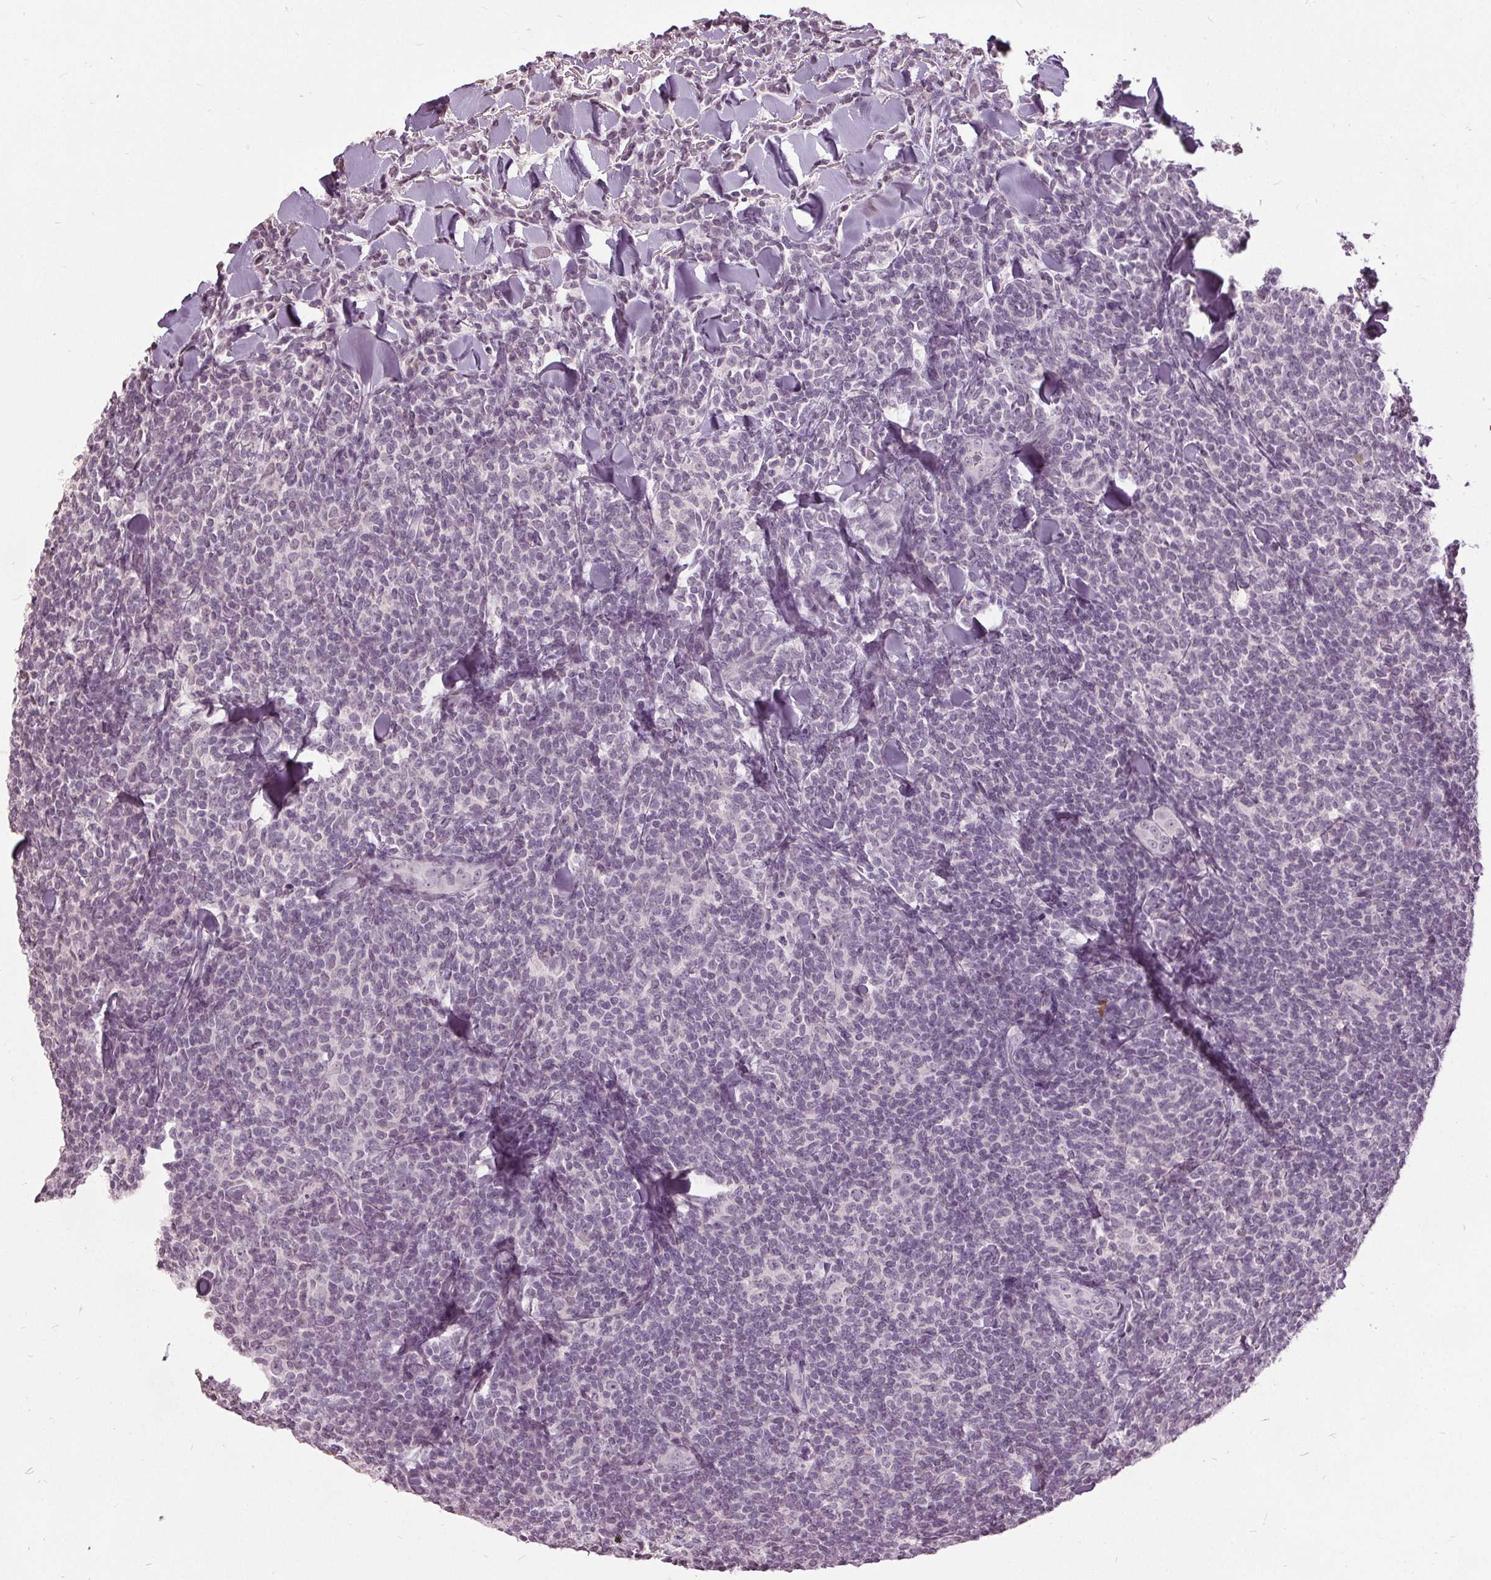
{"staining": {"intensity": "negative", "quantity": "none", "location": "none"}, "tissue": "lymphoma", "cell_type": "Tumor cells", "image_type": "cancer", "snomed": [{"axis": "morphology", "description": "Malignant lymphoma, non-Hodgkin's type, Low grade"}, {"axis": "topography", "description": "Lymph node"}], "caption": "This is an immunohistochemistry image of lymphoma. There is no expression in tumor cells.", "gene": "CXCL16", "patient": {"sex": "female", "age": 56}}